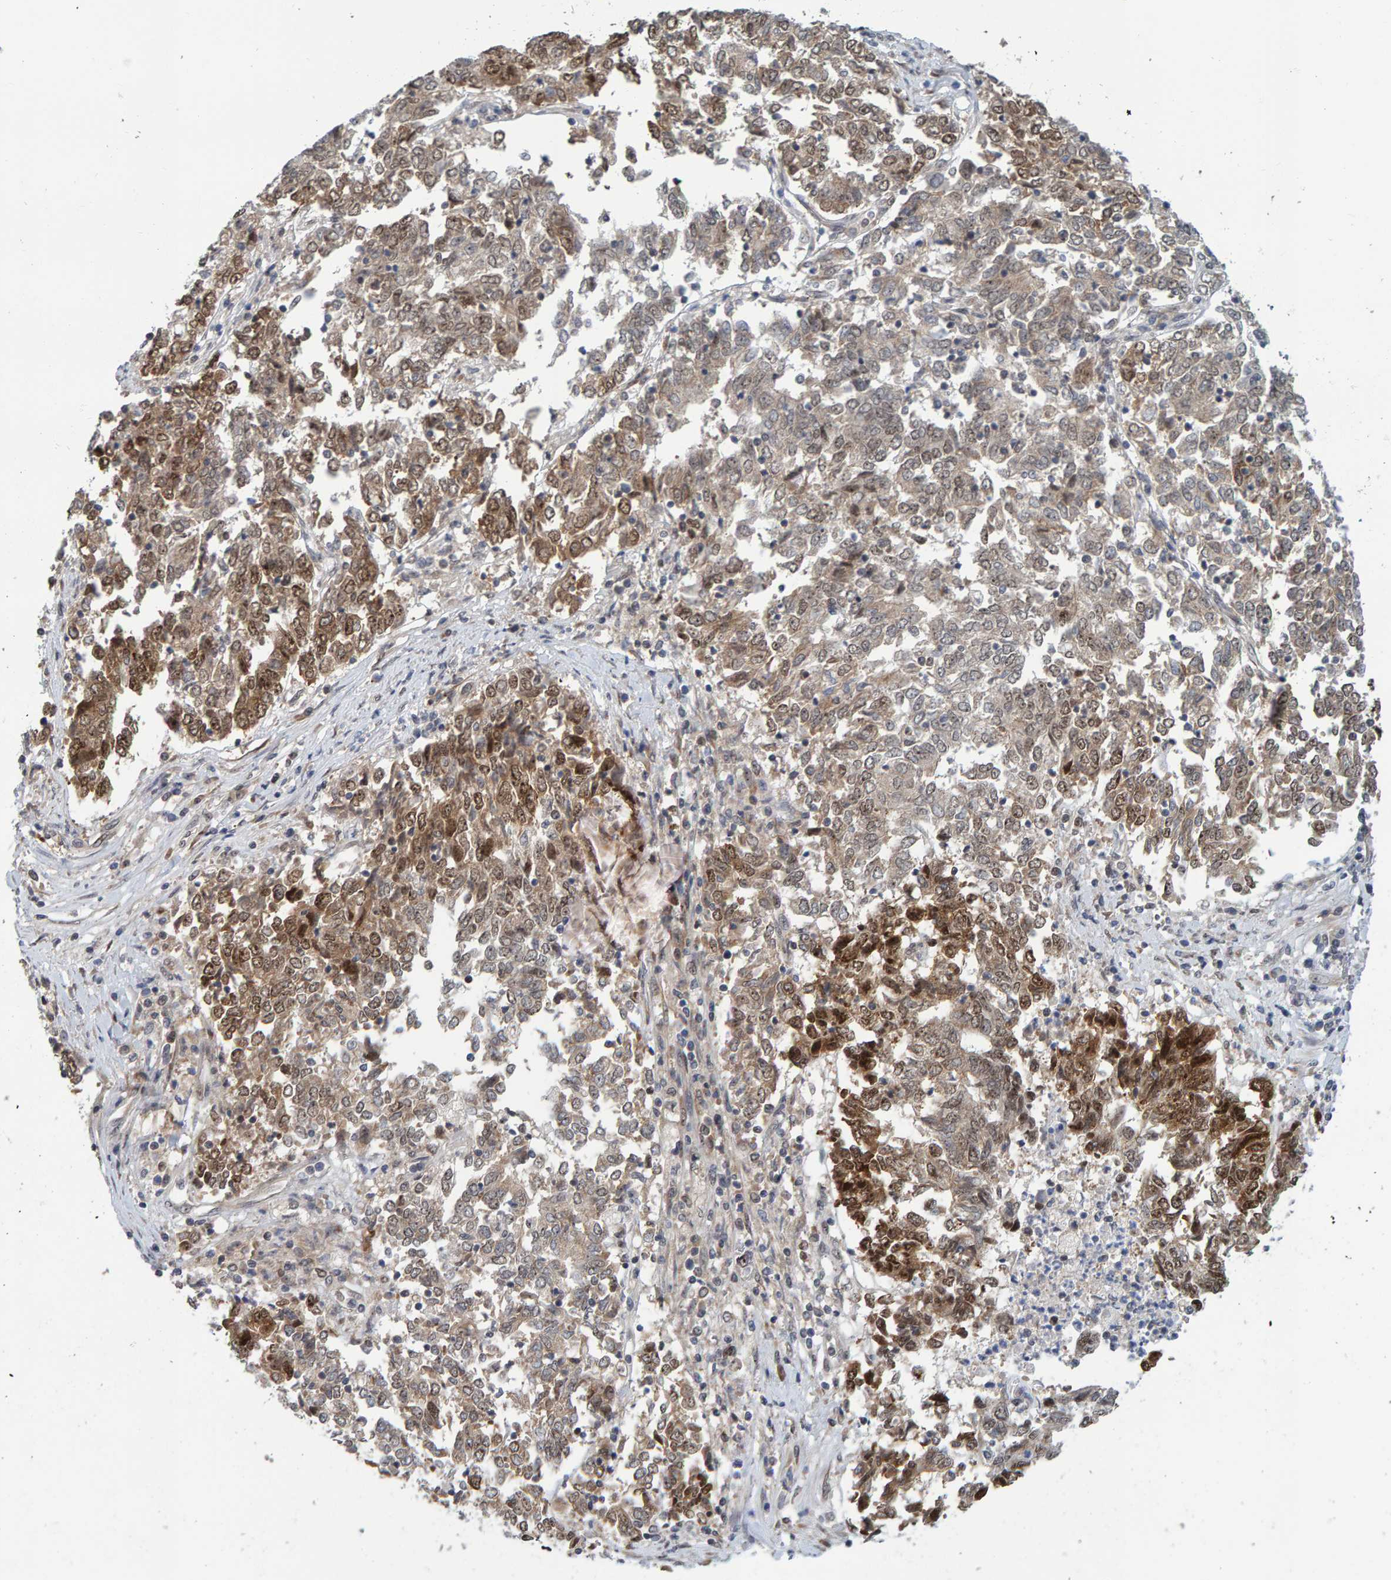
{"staining": {"intensity": "moderate", "quantity": ">75%", "location": "cytoplasmic/membranous,nuclear"}, "tissue": "endometrial cancer", "cell_type": "Tumor cells", "image_type": "cancer", "snomed": [{"axis": "morphology", "description": "Adenocarcinoma, NOS"}, {"axis": "topography", "description": "Endometrium"}], "caption": "This image reveals endometrial cancer (adenocarcinoma) stained with IHC to label a protein in brown. The cytoplasmic/membranous and nuclear of tumor cells show moderate positivity for the protein. Nuclei are counter-stained blue.", "gene": "POLR1E", "patient": {"sex": "female", "age": 80}}